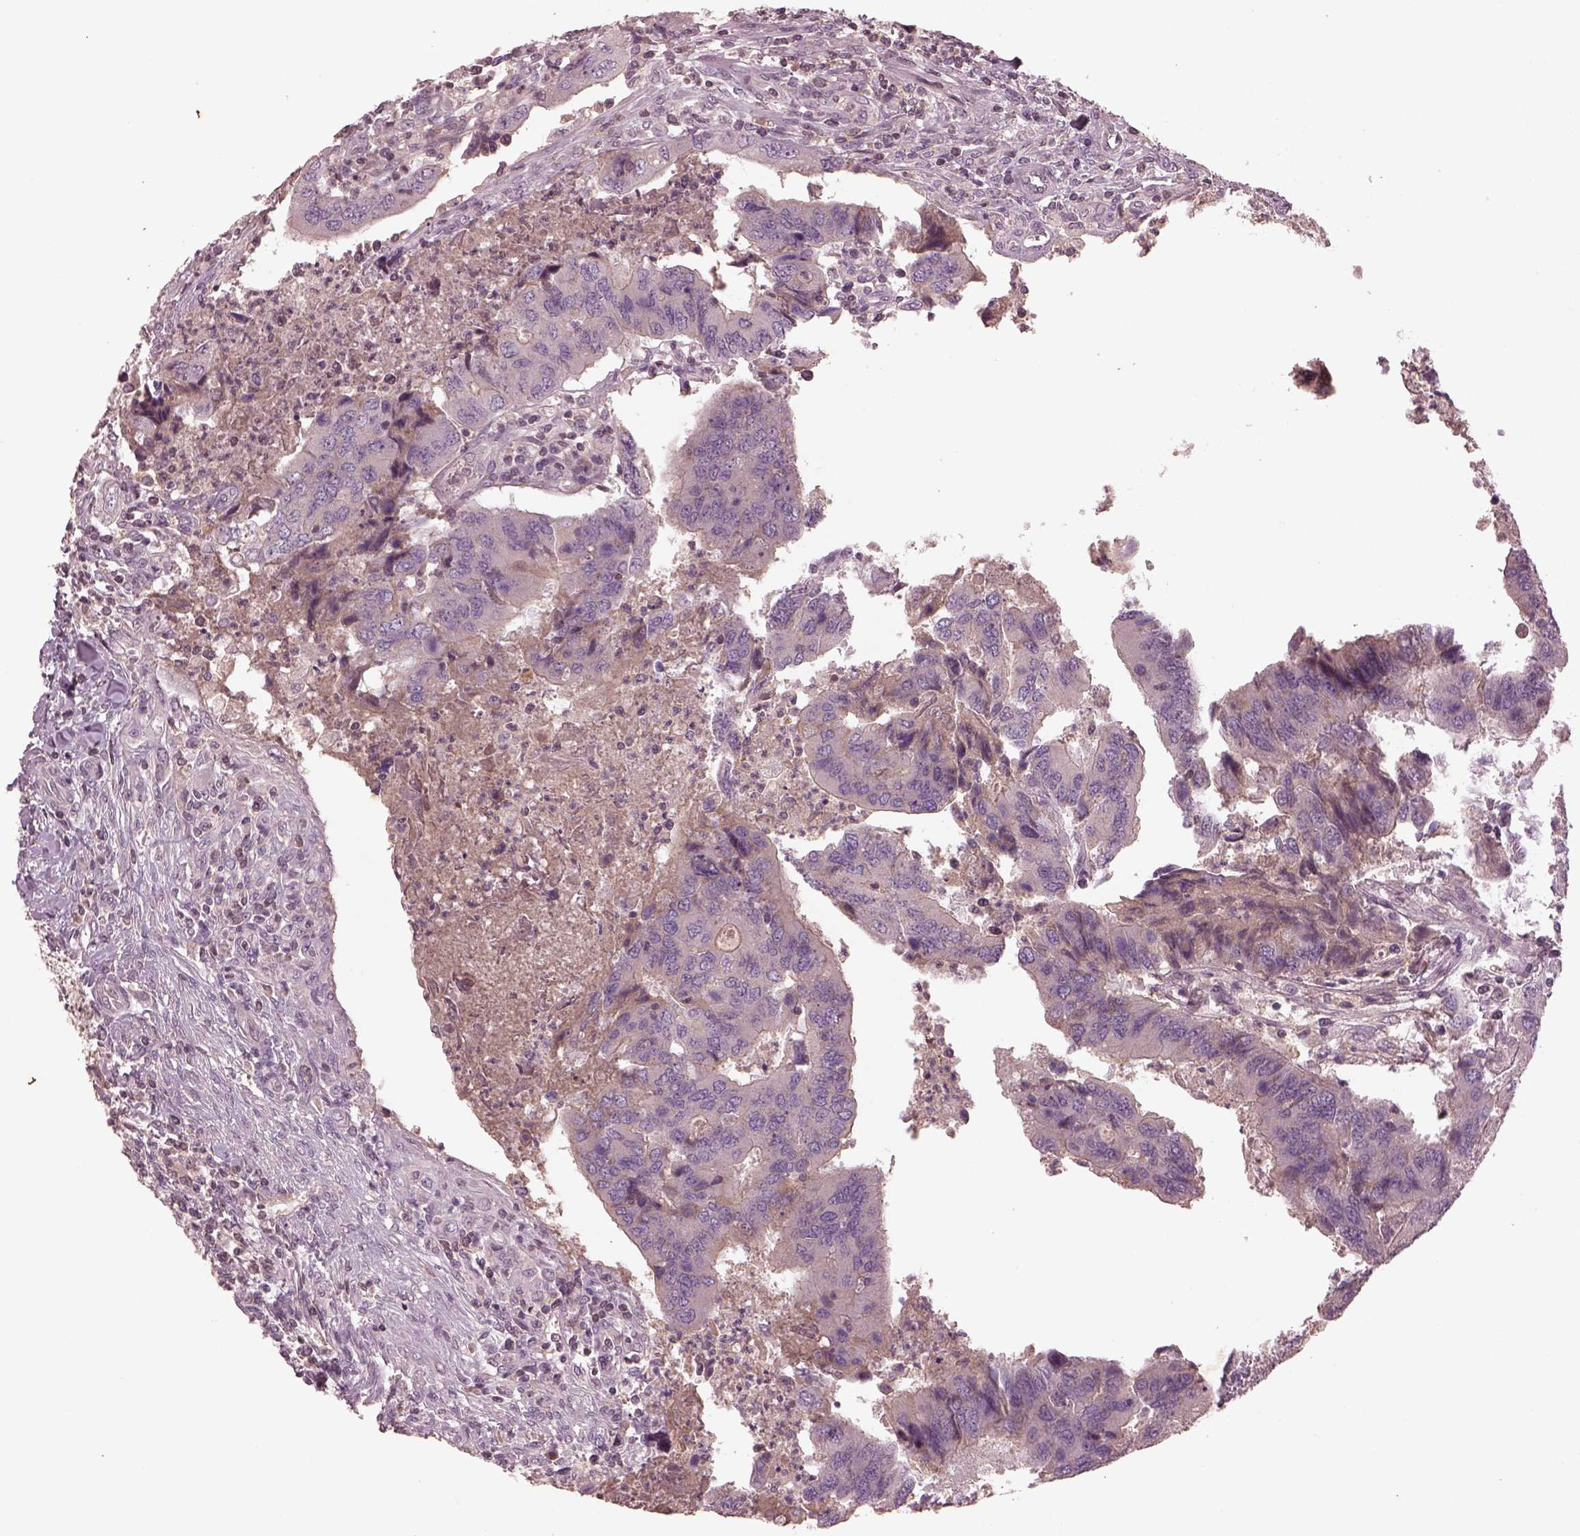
{"staining": {"intensity": "negative", "quantity": "none", "location": "none"}, "tissue": "colorectal cancer", "cell_type": "Tumor cells", "image_type": "cancer", "snomed": [{"axis": "morphology", "description": "Adenocarcinoma, NOS"}, {"axis": "topography", "description": "Colon"}], "caption": "Immunohistochemistry (IHC) histopathology image of colorectal adenocarcinoma stained for a protein (brown), which exhibits no positivity in tumor cells. The staining is performed using DAB brown chromogen with nuclei counter-stained in using hematoxylin.", "gene": "PTX4", "patient": {"sex": "female", "age": 67}}